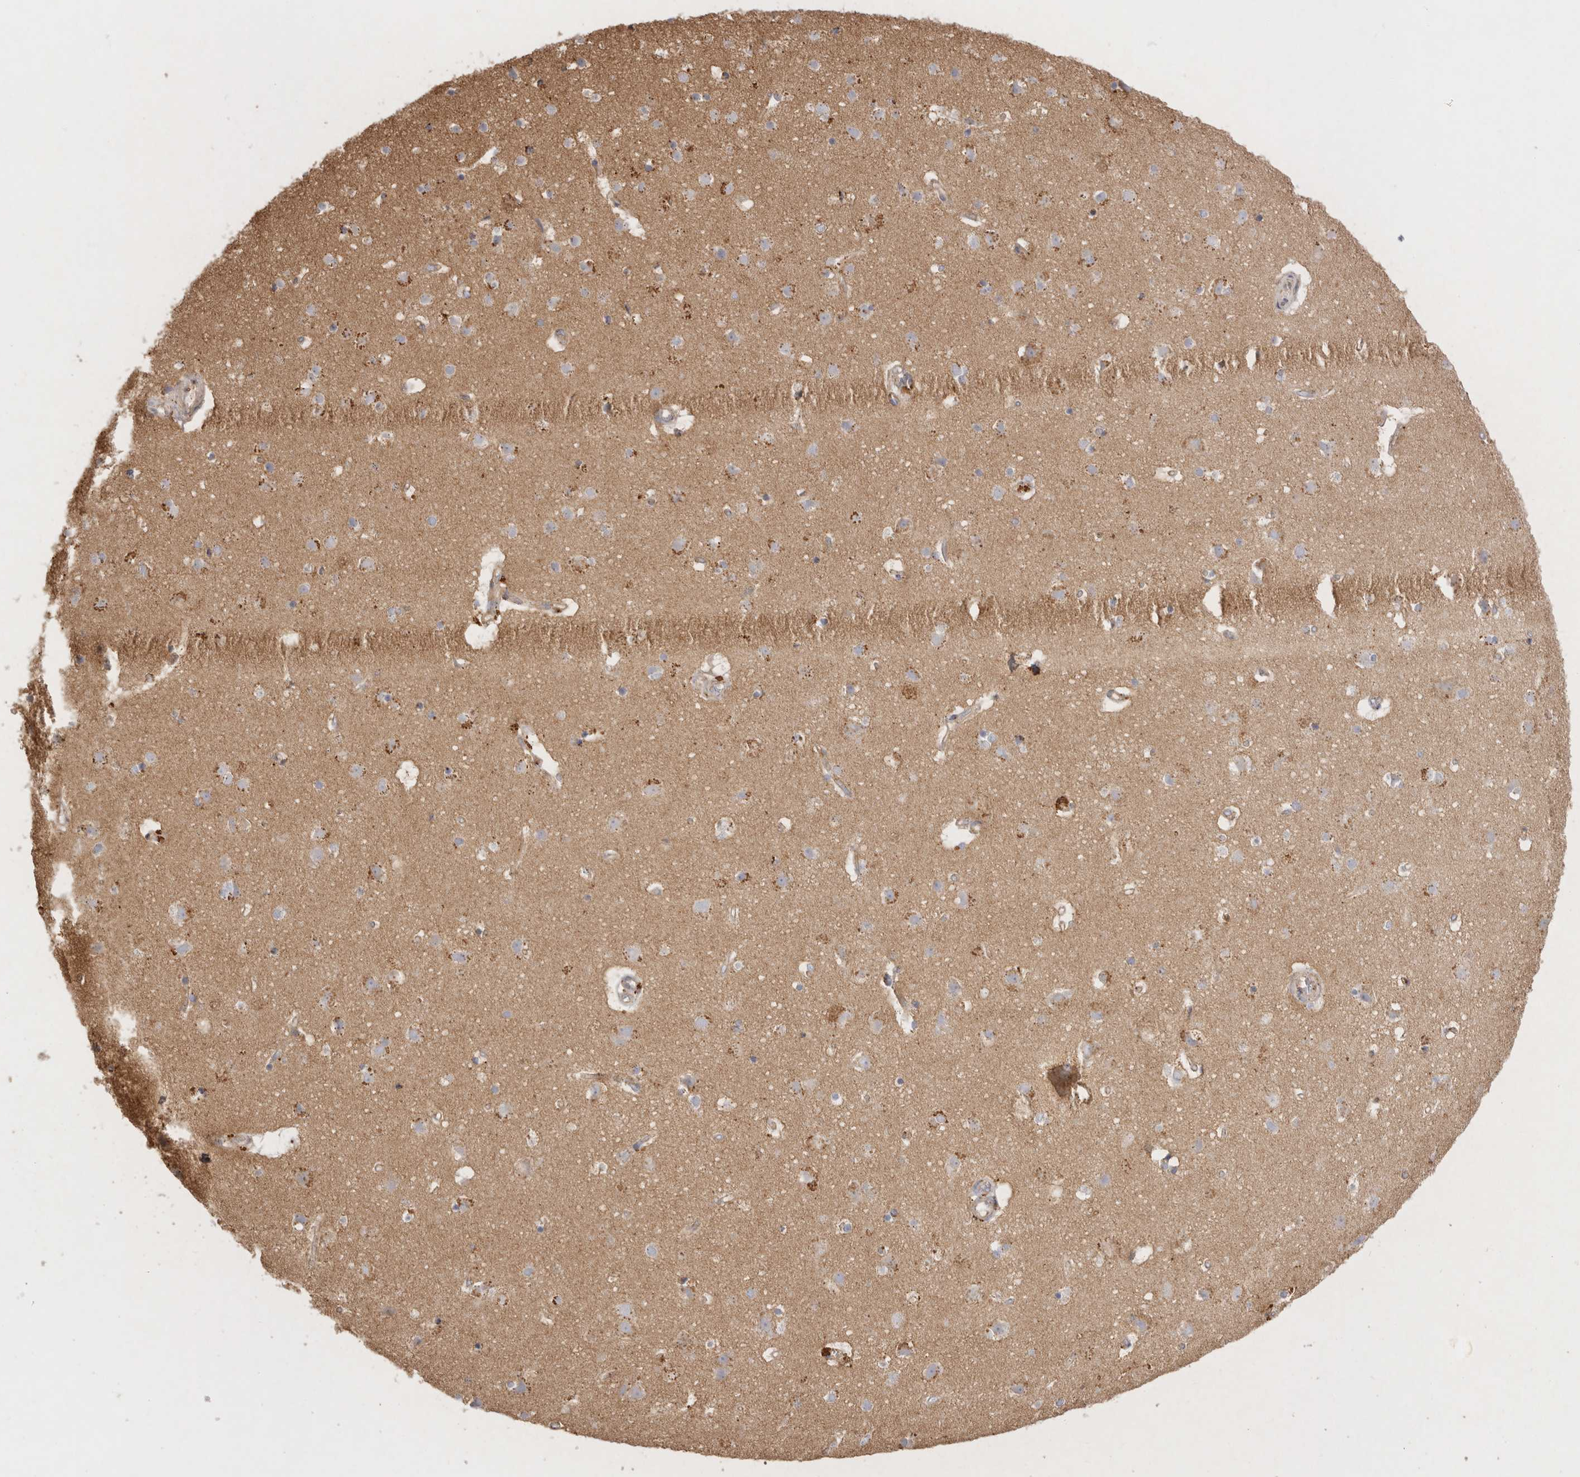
{"staining": {"intensity": "weak", "quantity": "25%-75%", "location": "cytoplasmic/membranous"}, "tissue": "cerebral cortex", "cell_type": "Endothelial cells", "image_type": "normal", "snomed": [{"axis": "morphology", "description": "Normal tissue, NOS"}, {"axis": "topography", "description": "Cerebral cortex"}], "caption": "Endothelial cells reveal low levels of weak cytoplasmic/membranous expression in about 25%-75% of cells in normal cerebral cortex.", "gene": "CHMP6", "patient": {"sex": "male", "age": 54}}